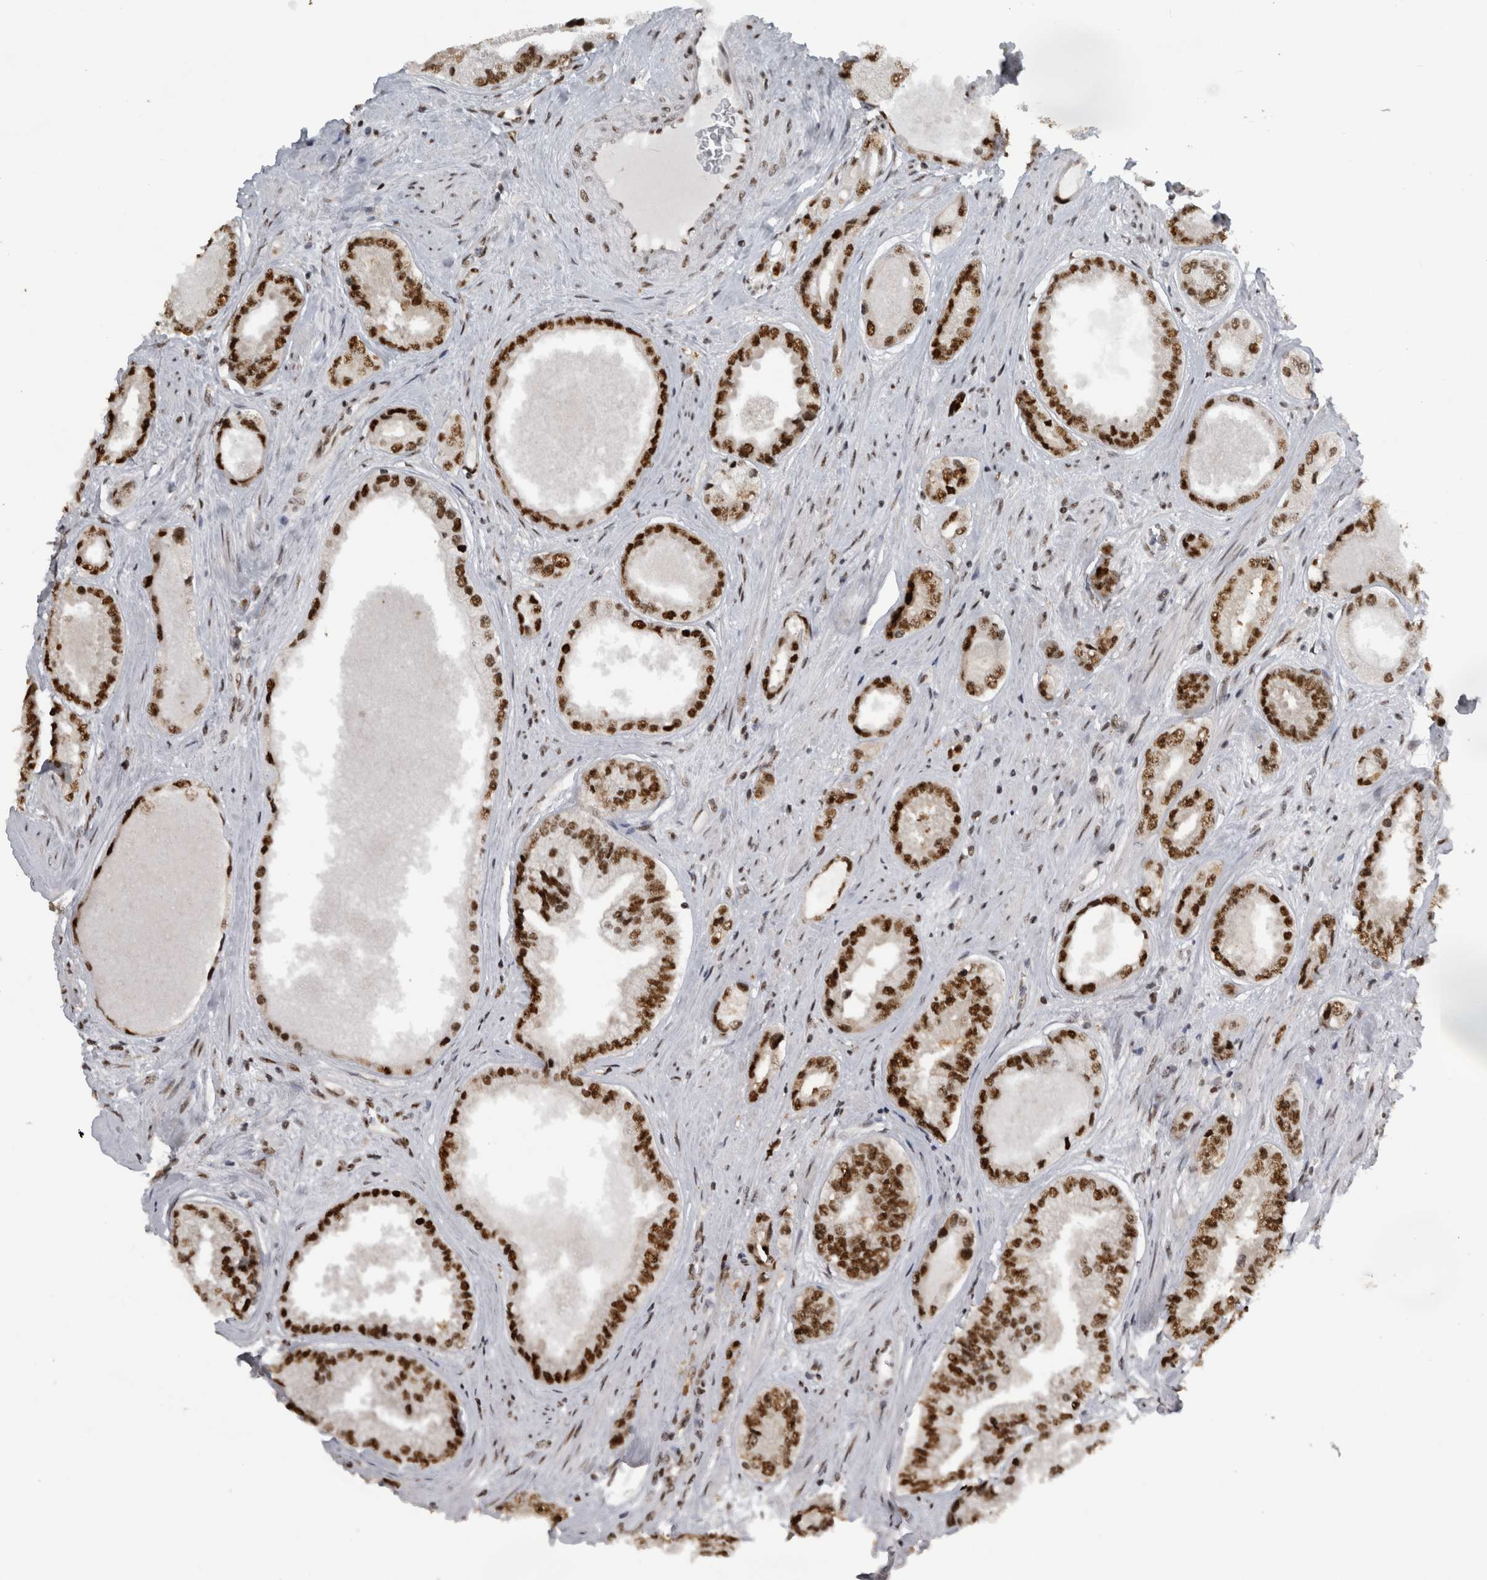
{"staining": {"intensity": "strong", "quantity": ">75%", "location": "nuclear"}, "tissue": "prostate cancer", "cell_type": "Tumor cells", "image_type": "cancer", "snomed": [{"axis": "morphology", "description": "Adenocarcinoma, High grade"}, {"axis": "topography", "description": "Prostate"}], "caption": "Tumor cells show high levels of strong nuclear staining in approximately >75% of cells in high-grade adenocarcinoma (prostate).", "gene": "ZSCAN2", "patient": {"sex": "male", "age": 61}}